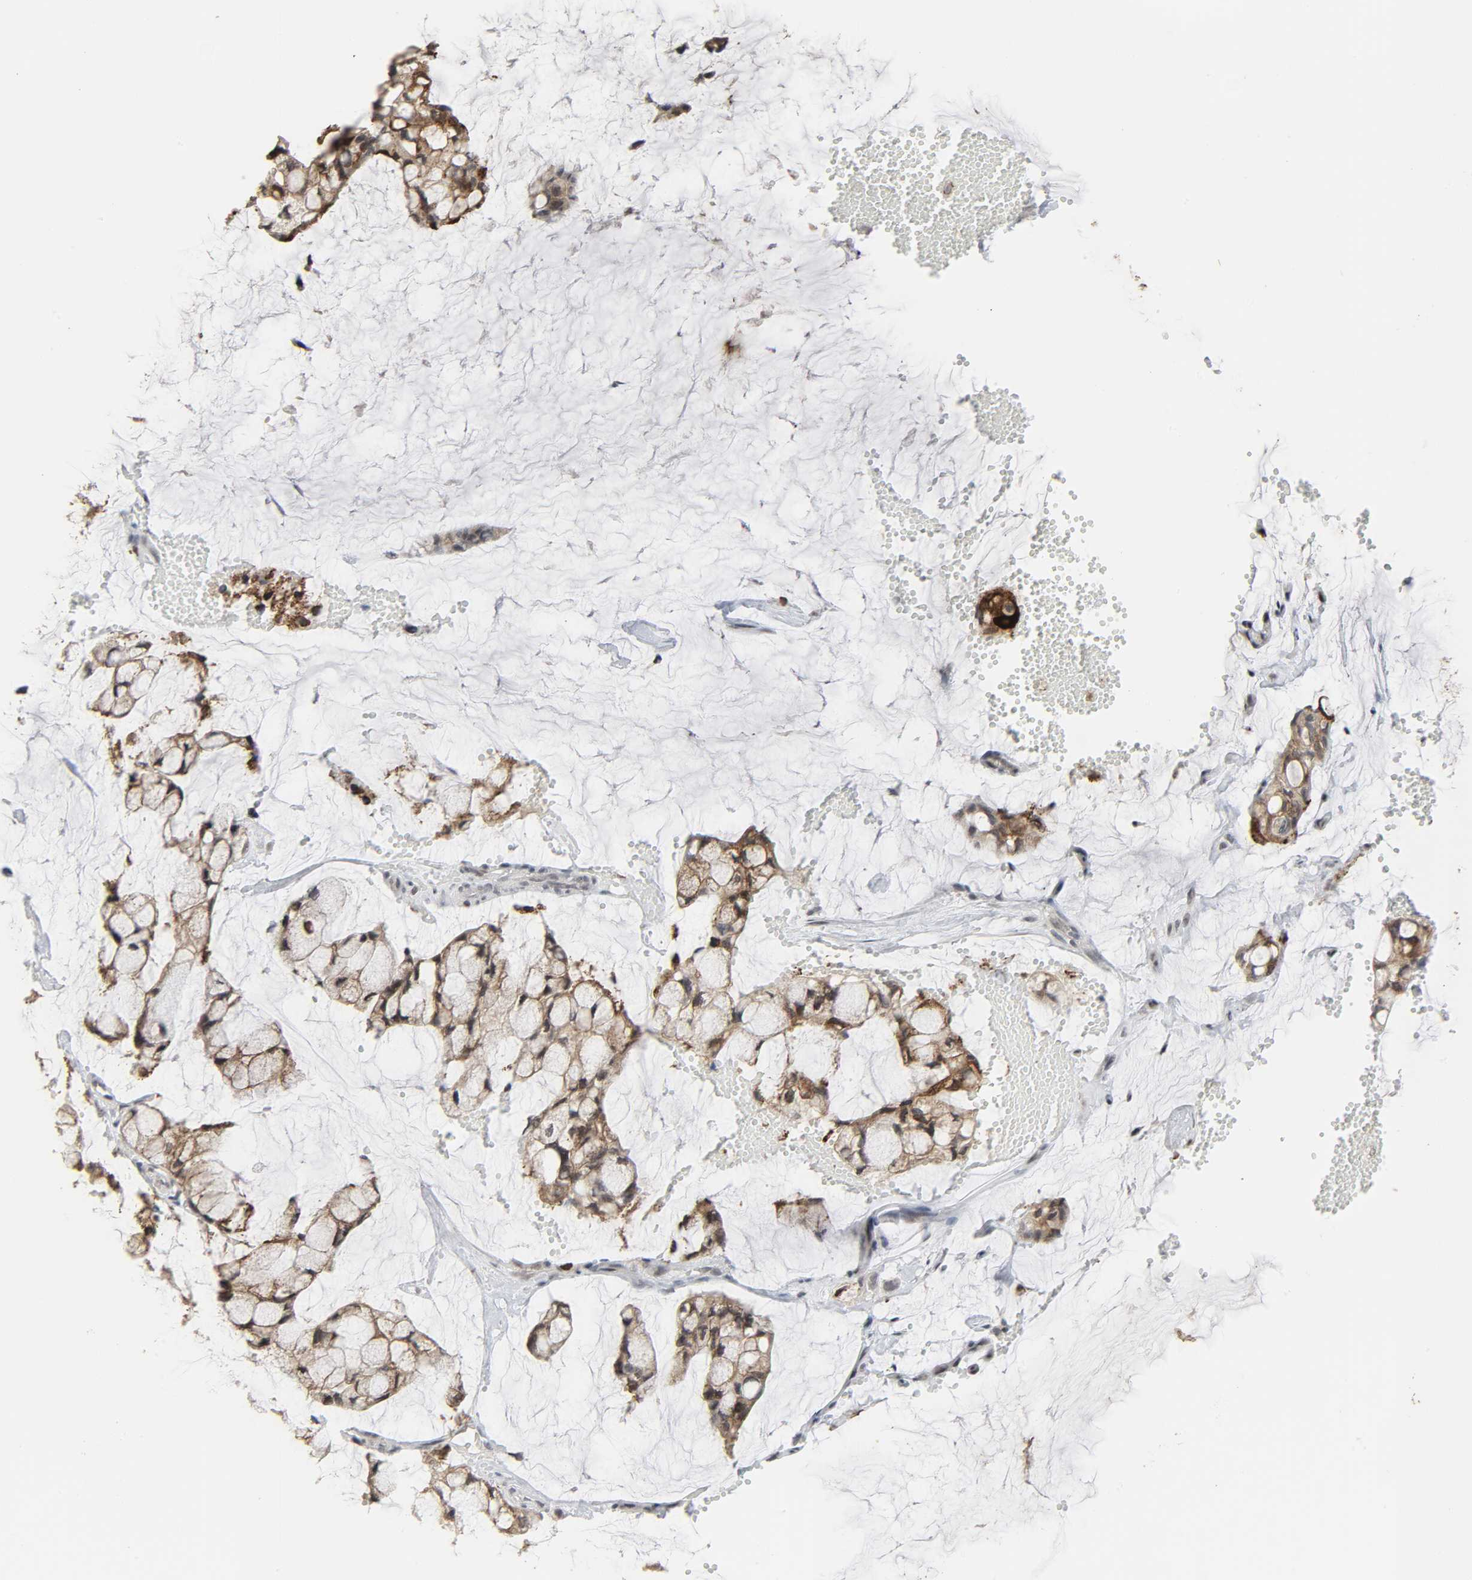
{"staining": {"intensity": "moderate", "quantity": ">75%", "location": "cytoplasmic/membranous"}, "tissue": "ovarian cancer", "cell_type": "Tumor cells", "image_type": "cancer", "snomed": [{"axis": "morphology", "description": "Cystadenocarcinoma, mucinous, NOS"}, {"axis": "topography", "description": "Ovary"}], "caption": "Tumor cells exhibit moderate cytoplasmic/membranous staining in about >75% of cells in ovarian cancer.", "gene": "MUC1", "patient": {"sex": "female", "age": 39}}